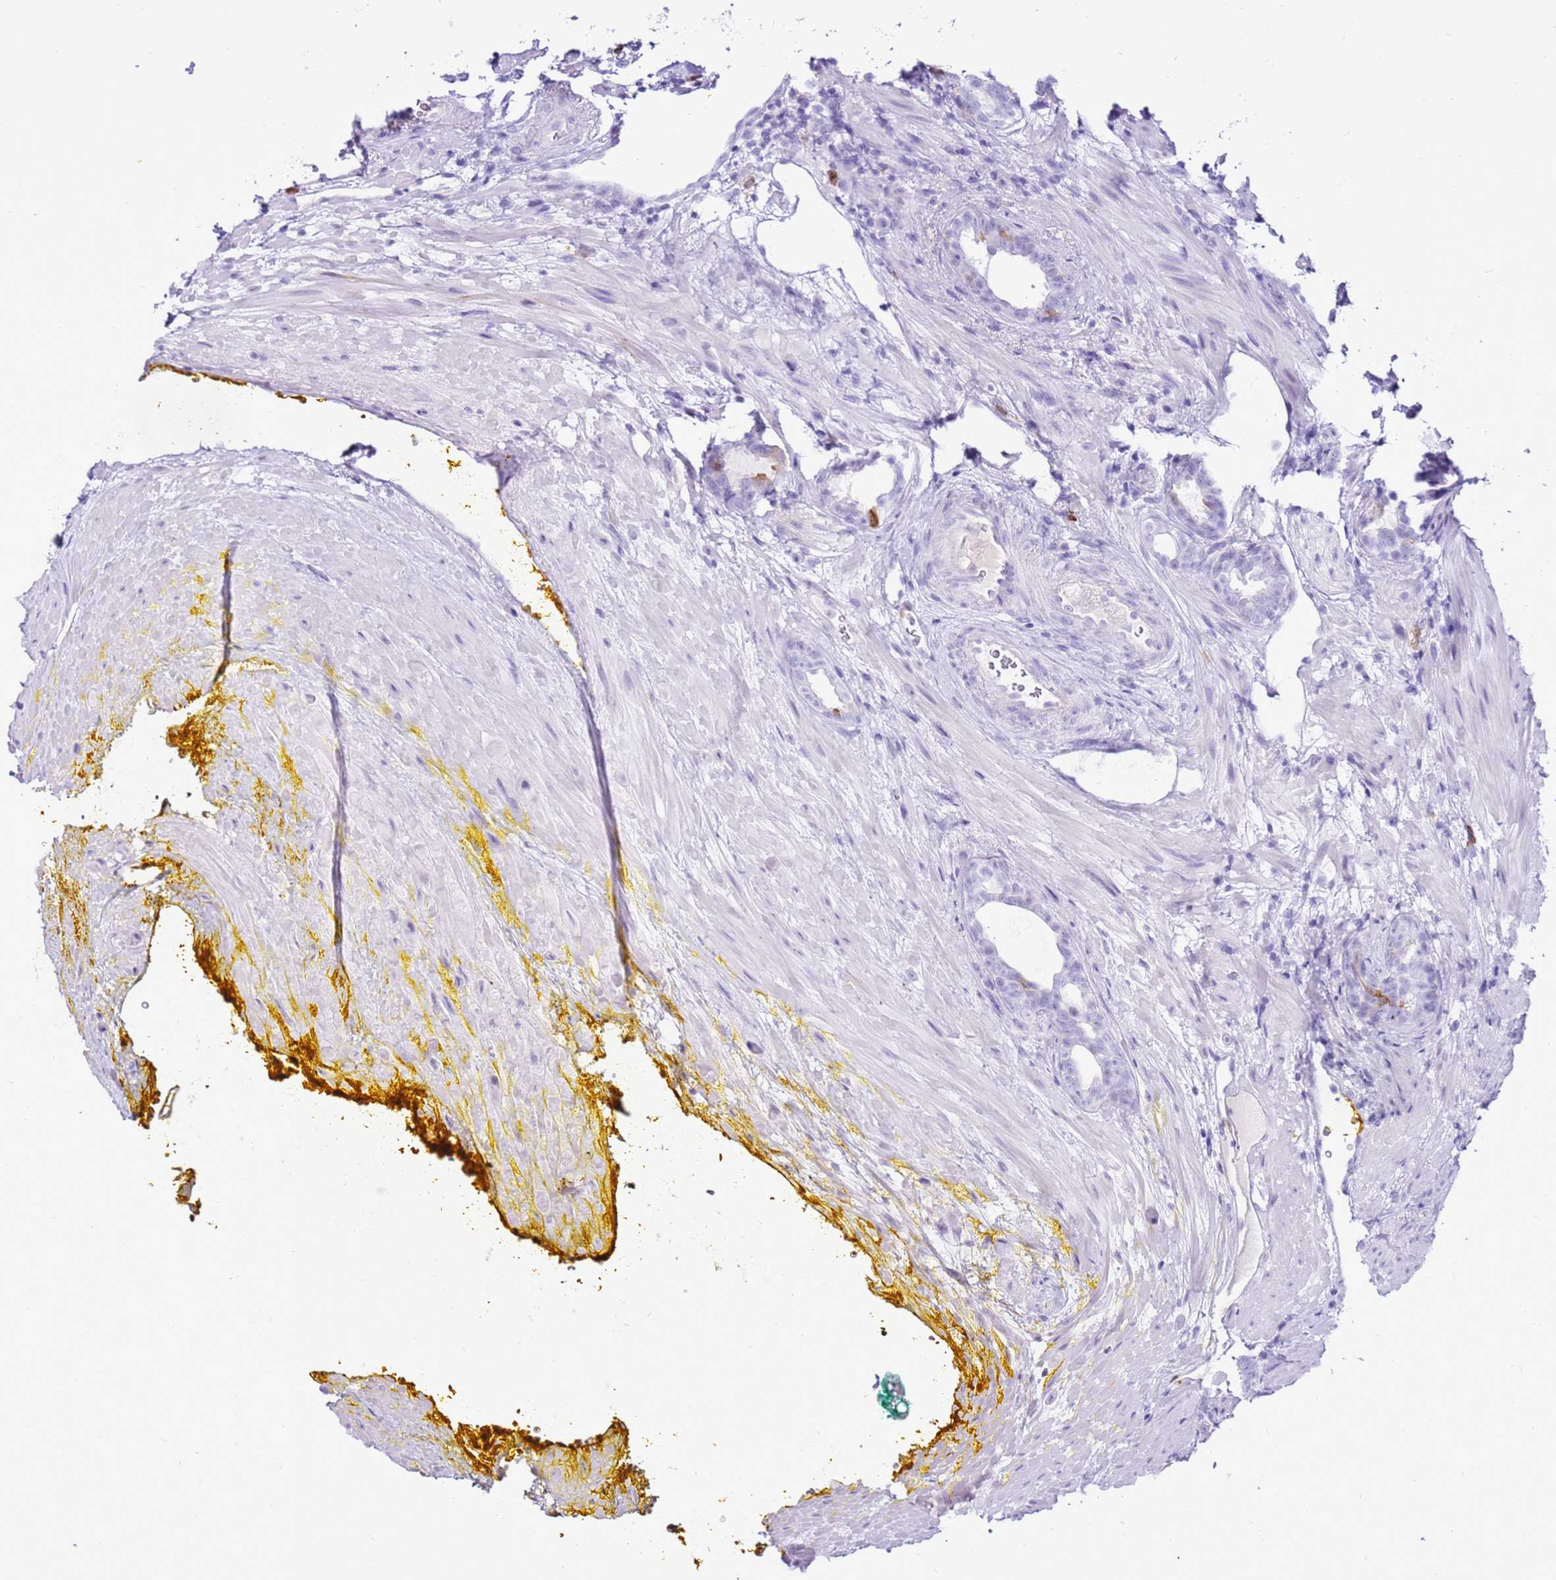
{"staining": {"intensity": "moderate", "quantity": "<25%", "location": "cytoplasmic/membranous"}, "tissue": "prostate cancer", "cell_type": "Tumor cells", "image_type": "cancer", "snomed": [{"axis": "morphology", "description": "Adenocarcinoma, High grade"}, {"axis": "topography", "description": "Prostate"}], "caption": "Immunohistochemical staining of prostate cancer demonstrates low levels of moderate cytoplasmic/membranous staining in approximately <25% of tumor cells.", "gene": "SPC25", "patient": {"sex": "male", "age": 67}}